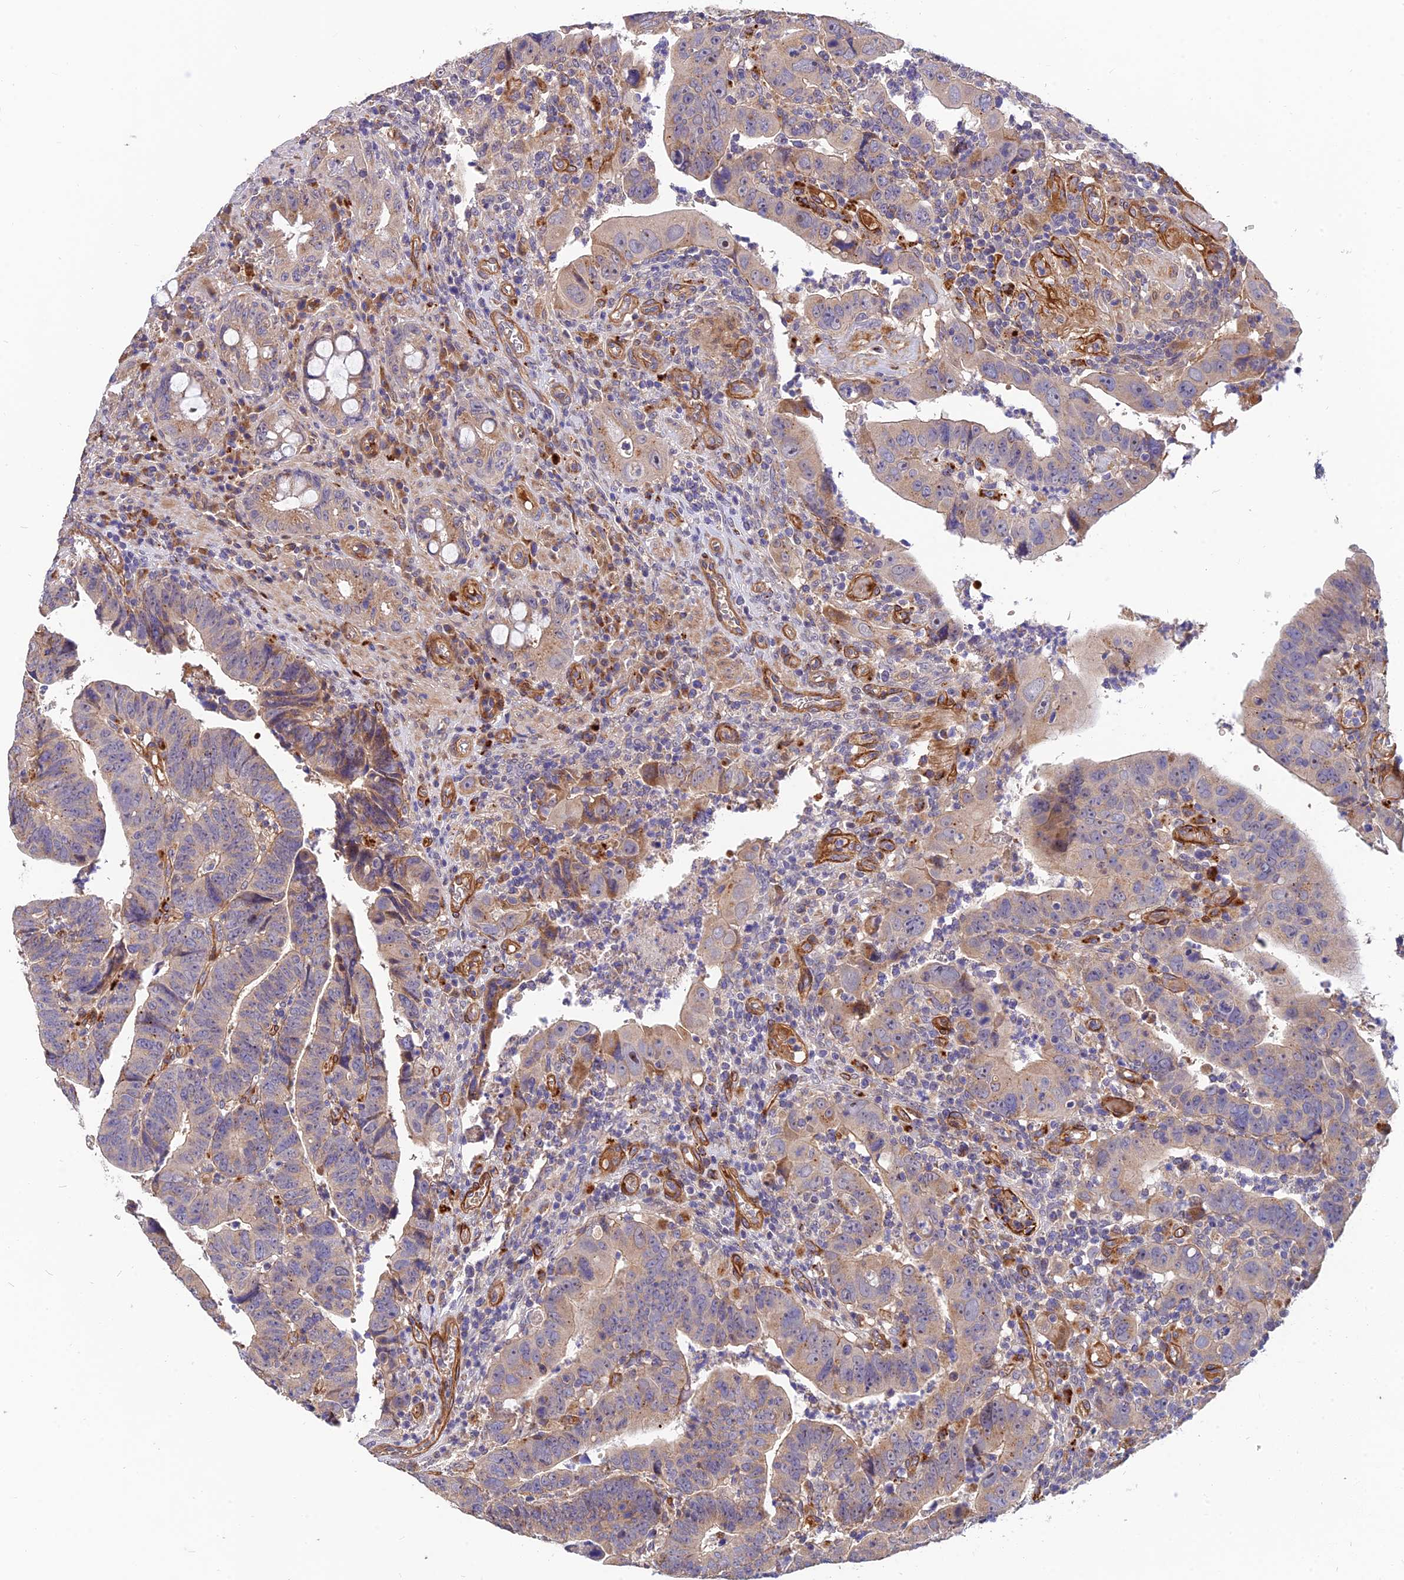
{"staining": {"intensity": "negative", "quantity": "none", "location": "none"}, "tissue": "colorectal cancer", "cell_type": "Tumor cells", "image_type": "cancer", "snomed": [{"axis": "morphology", "description": "Normal tissue, NOS"}, {"axis": "morphology", "description": "Adenocarcinoma, NOS"}, {"axis": "topography", "description": "Rectum"}], "caption": "Protein analysis of colorectal cancer (adenocarcinoma) displays no significant staining in tumor cells.", "gene": "MRPL35", "patient": {"sex": "female", "age": 65}}